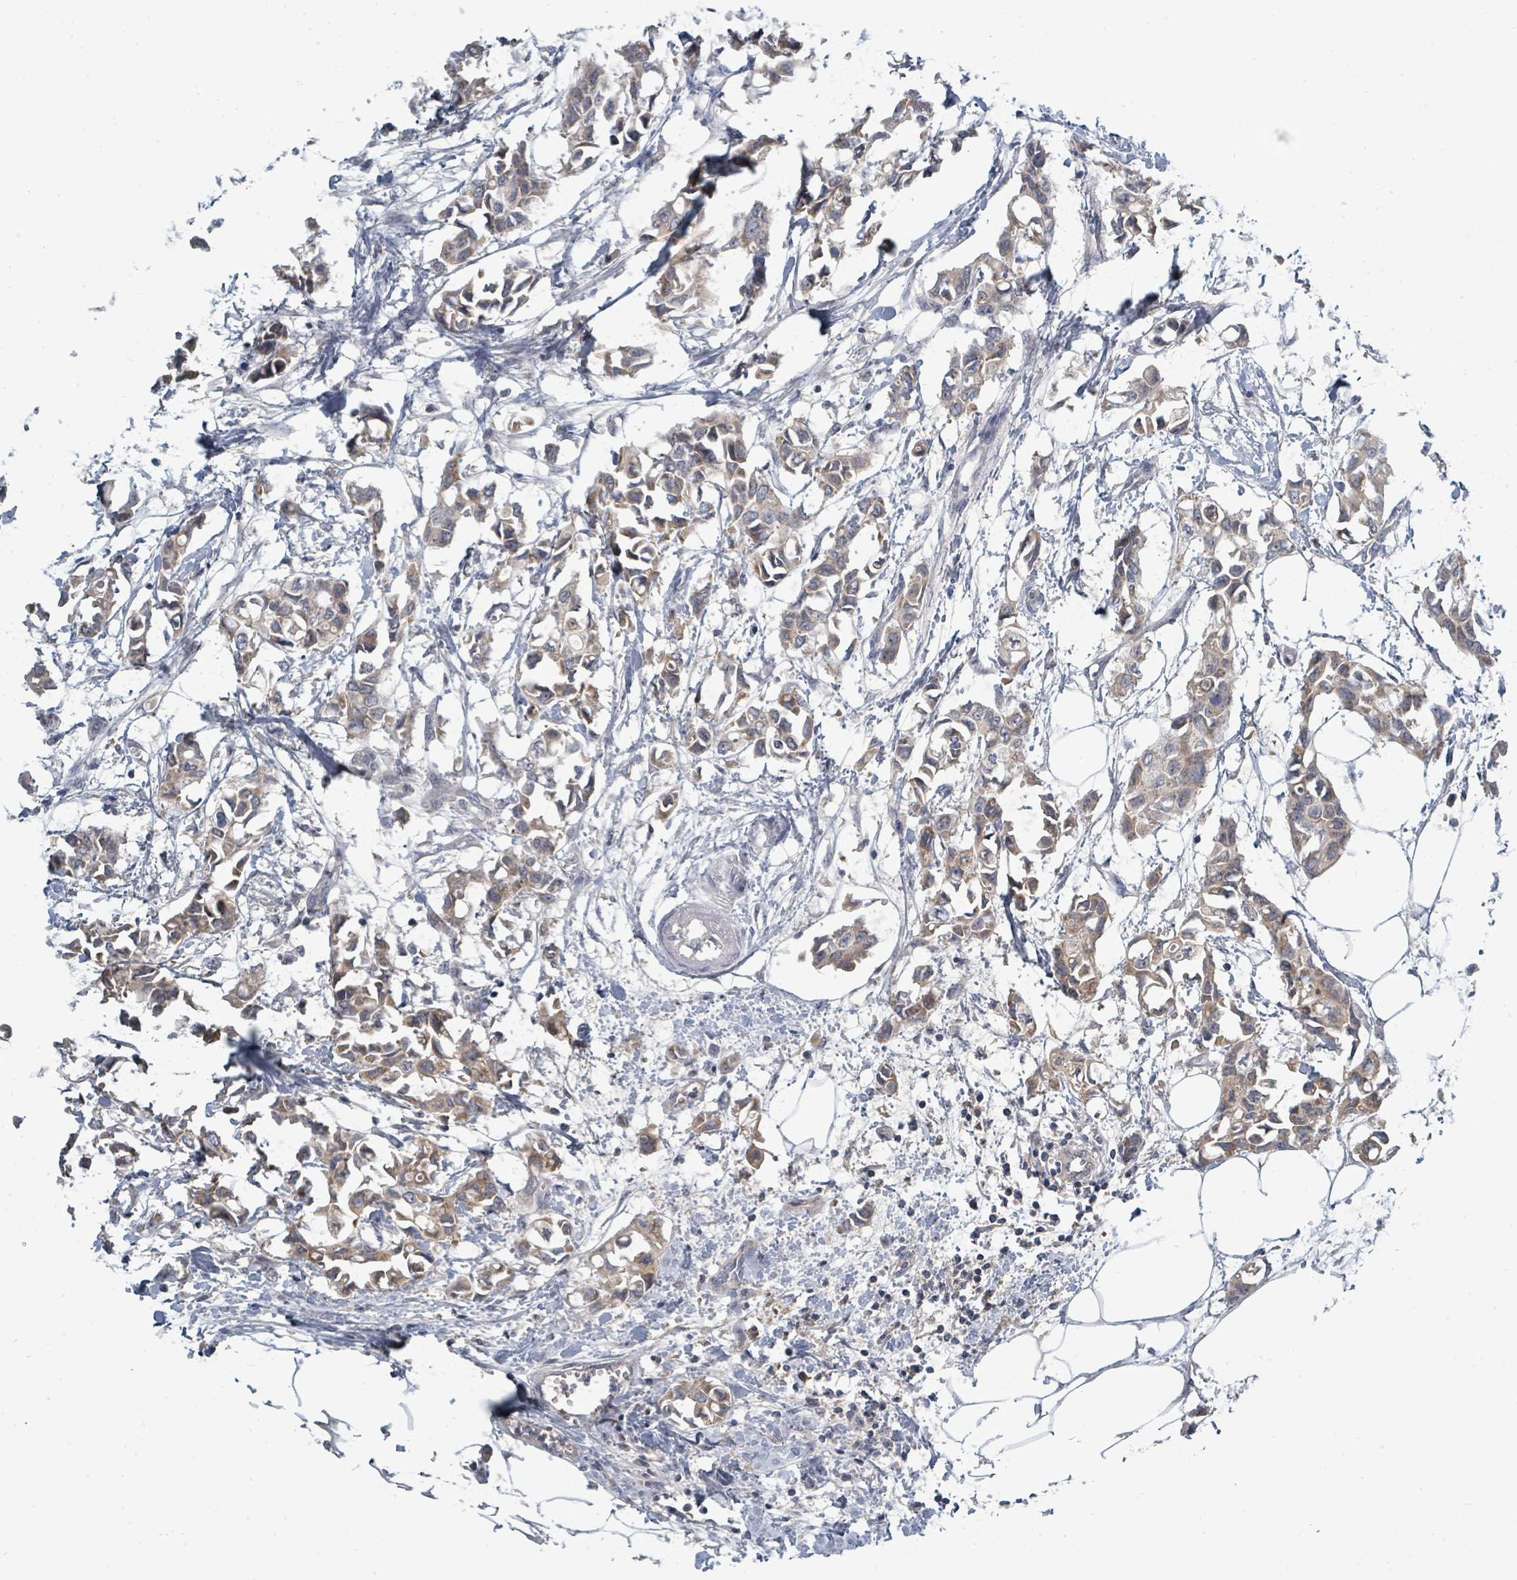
{"staining": {"intensity": "weak", "quantity": "25%-75%", "location": "cytoplasmic/membranous"}, "tissue": "breast cancer", "cell_type": "Tumor cells", "image_type": "cancer", "snomed": [{"axis": "morphology", "description": "Duct carcinoma"}, {"axis": "topography", "description": "Breast"}], "caption": "The immunohistochemical stain shows weak cytoplasmic/membranous positivity in tumor cells of breast cancer (intraductal carcinoma) tissue. (Stains: DAB in brown, nuclei in blue, Microscopy: brightfield microscopy at high magnification).", "gene": "SLC25A23", "patient": {"sex": "female", "age": 41}}